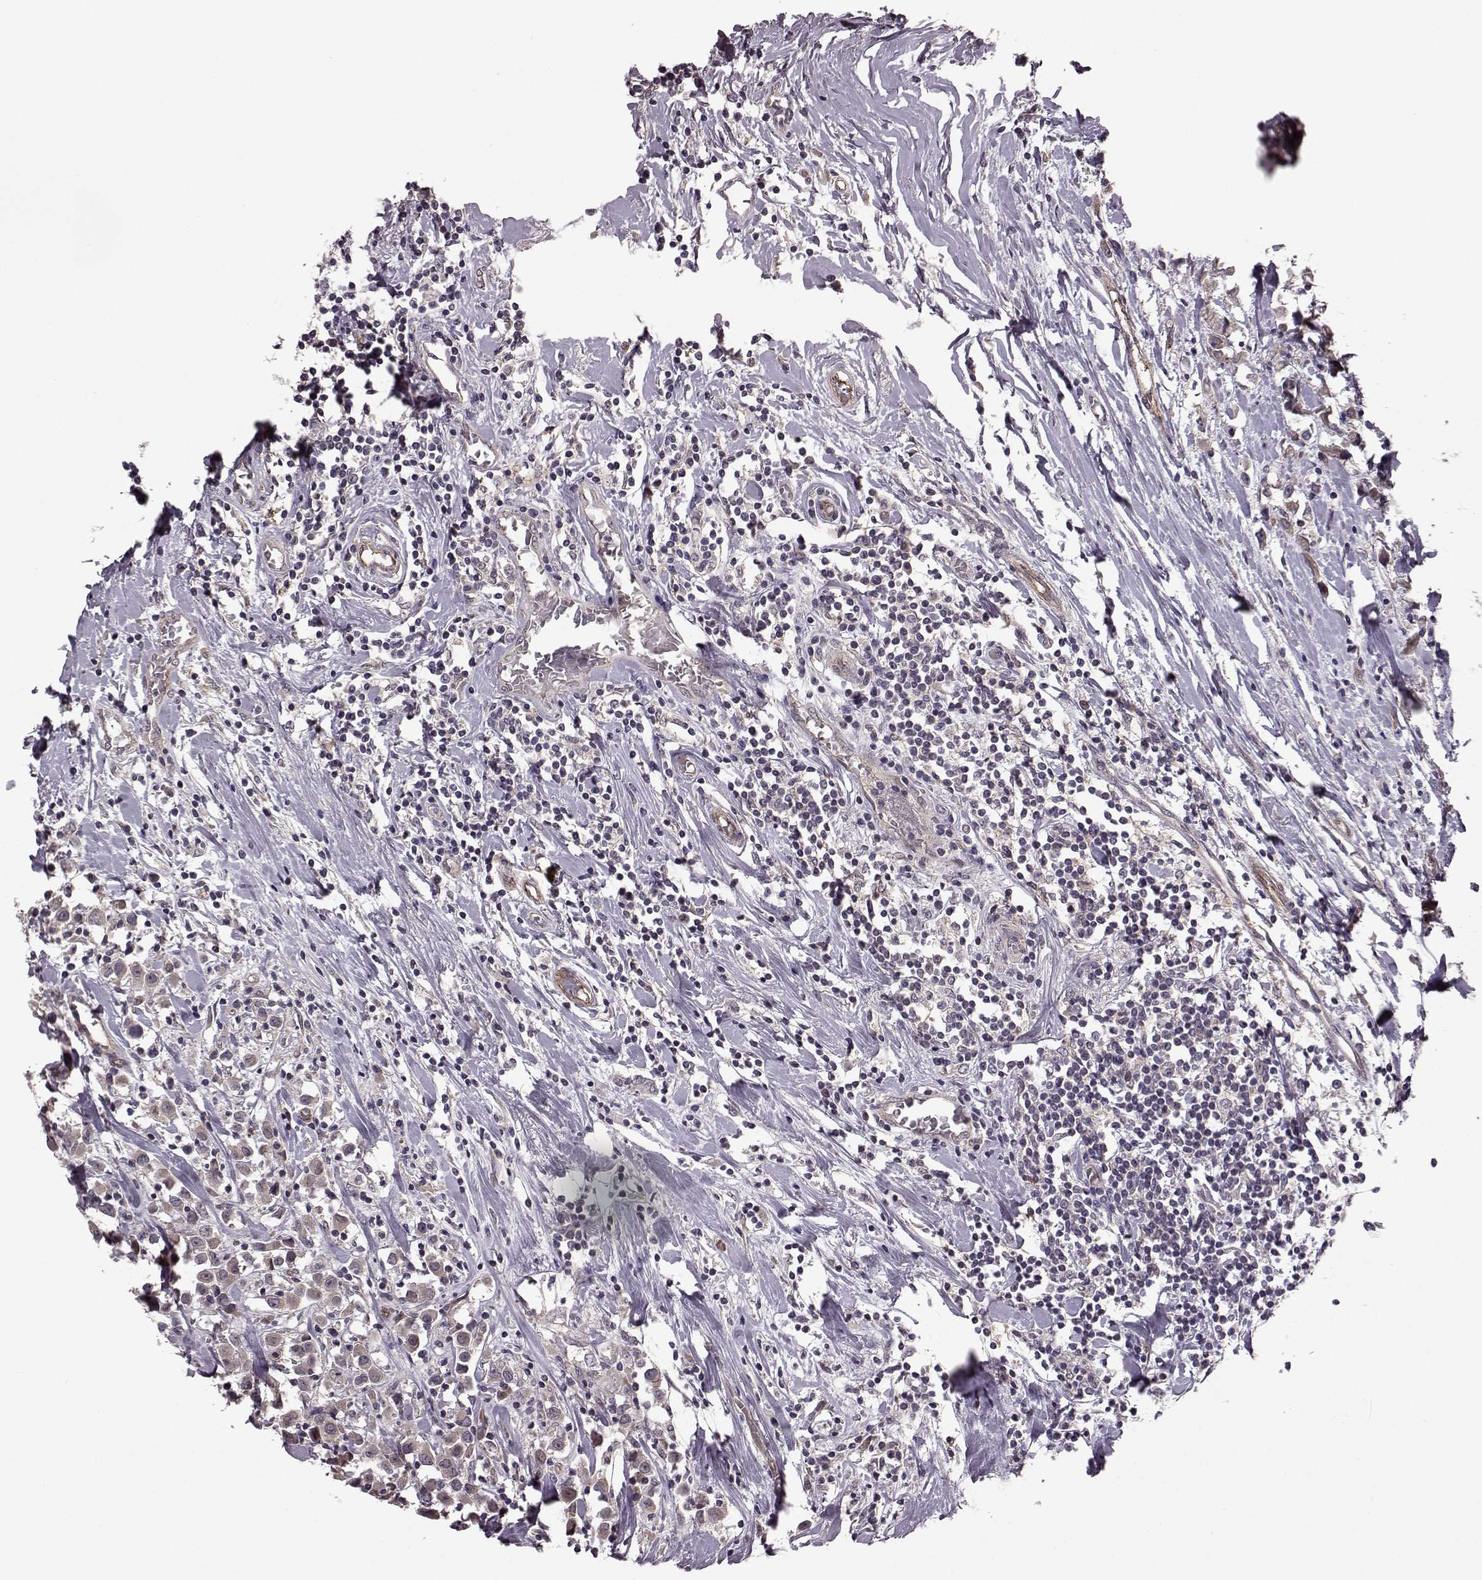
{"staining": {"intensity": "weak", "quantity": ">75%", "location": "cytoplasmic/membranous"}, "tissue": "breast cancer", "cell_type": "Tumor cells", "image_type": "cancer", "snomed": [{"axis": "morphology", "description": "Duct carcinoma"}, {"axis": "topography", "description": "Breast"}], "caption": "A micrograph showing weak cytoplasmic/membranous expression in about >75% of tumor cells in breast cancer (infiltrating ductal carcinoma), as visualized by brown immunohistochemical staining.", "gene": "SYNPO", "patient": {"sex": "female", "age": 61}}